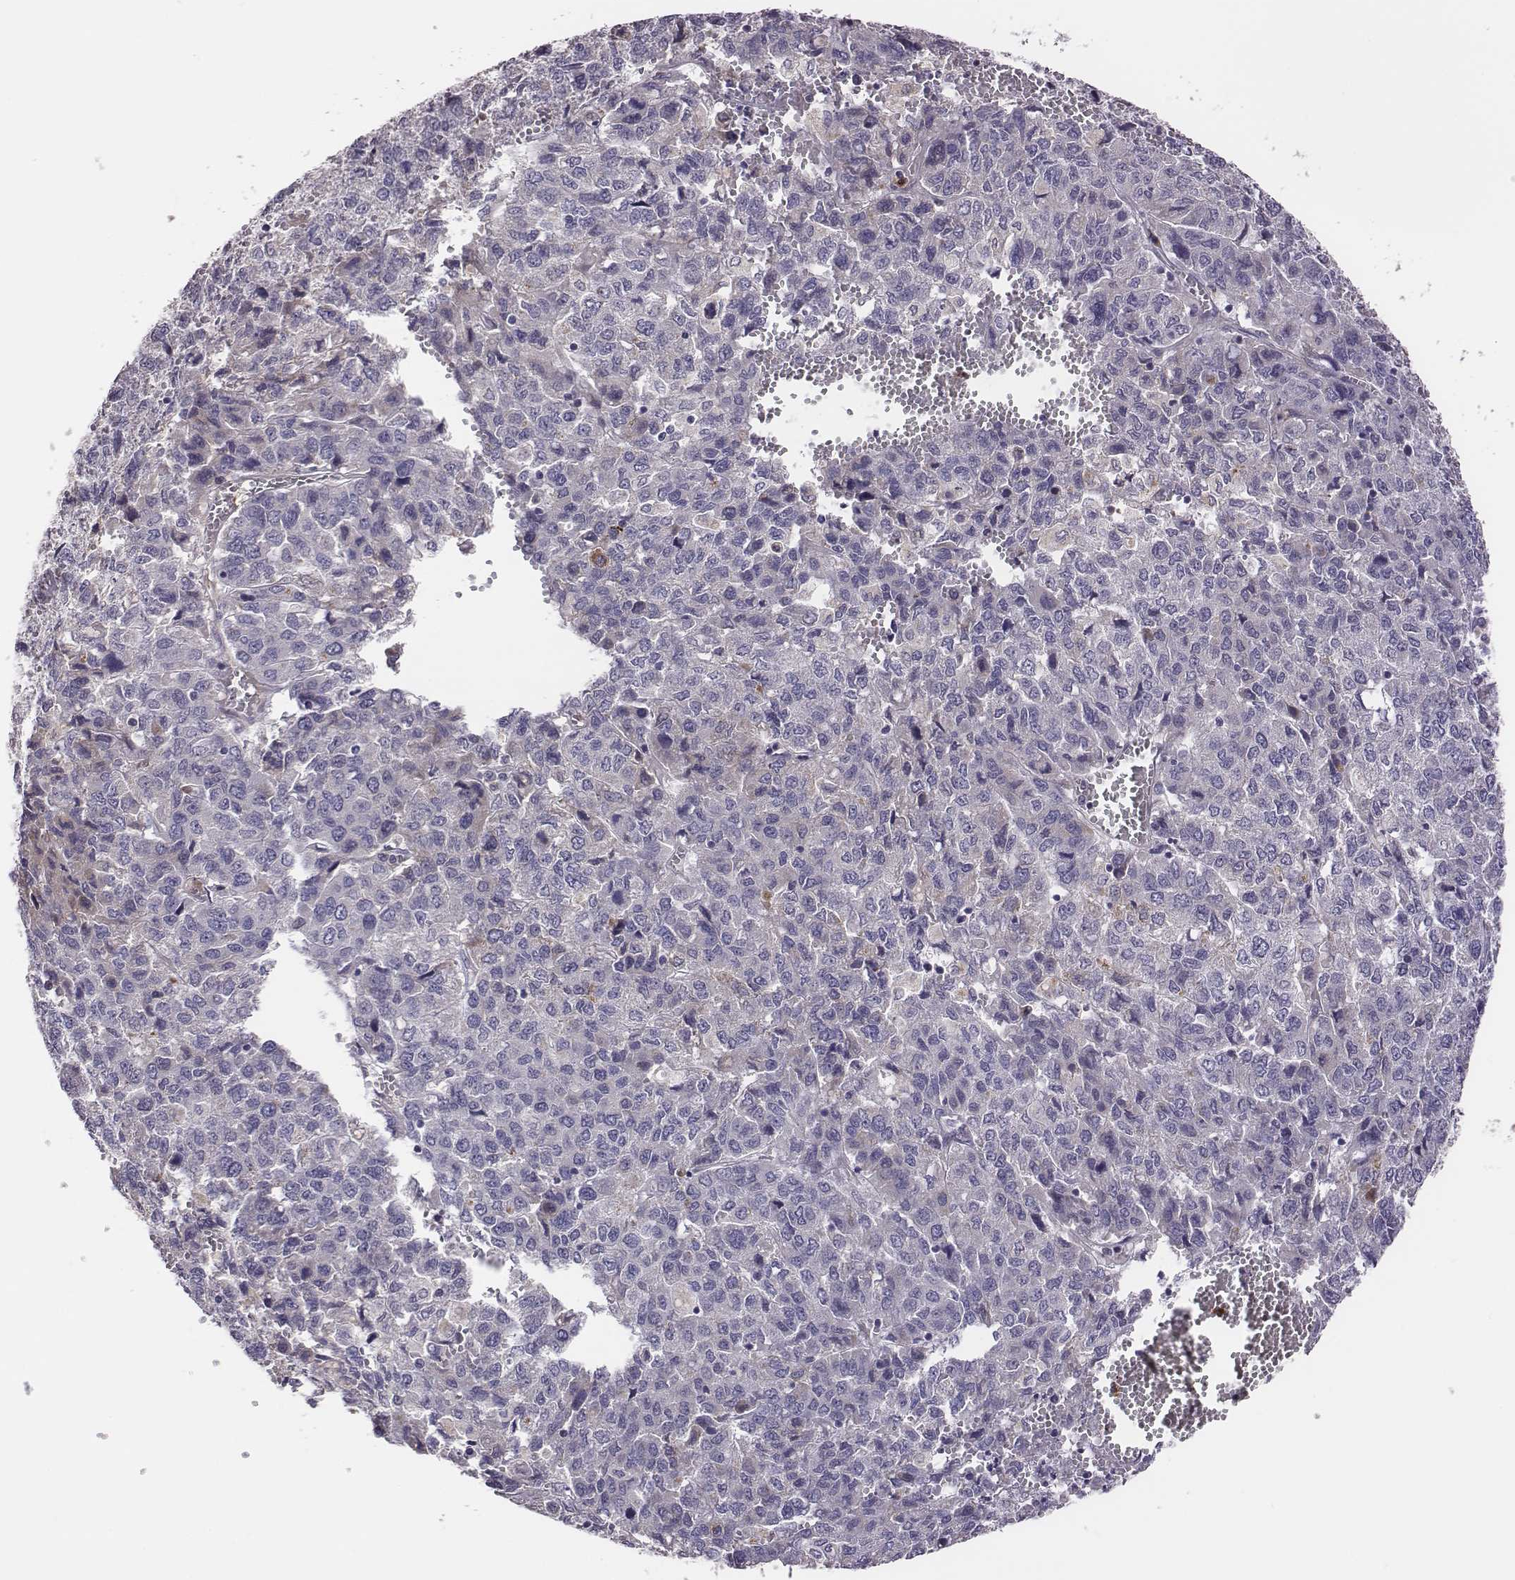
{"staining": {"intensity": "negative", "quantity": "none", "location": "none"}, "tissue": "liver cancer", "cell_type": "Tumor cells", "image_type": "cancer", "snomed": [{"axis": "morphology", "description": "Carcinoma, Hepatocellular, NOS"}, {"axis": "topography", "description": "Liver"}], "caption": "Immunohistochemistry micrograph of liver cancer stained for a protein (brown), which reveals no staining in tumor cells. Brightfield microscopy of IHC stained with DAB (brown) and hematoxylin (blue), captured at high magnification.", "gene": "KMO", "patient": {"sex": "male", "age": 69}}